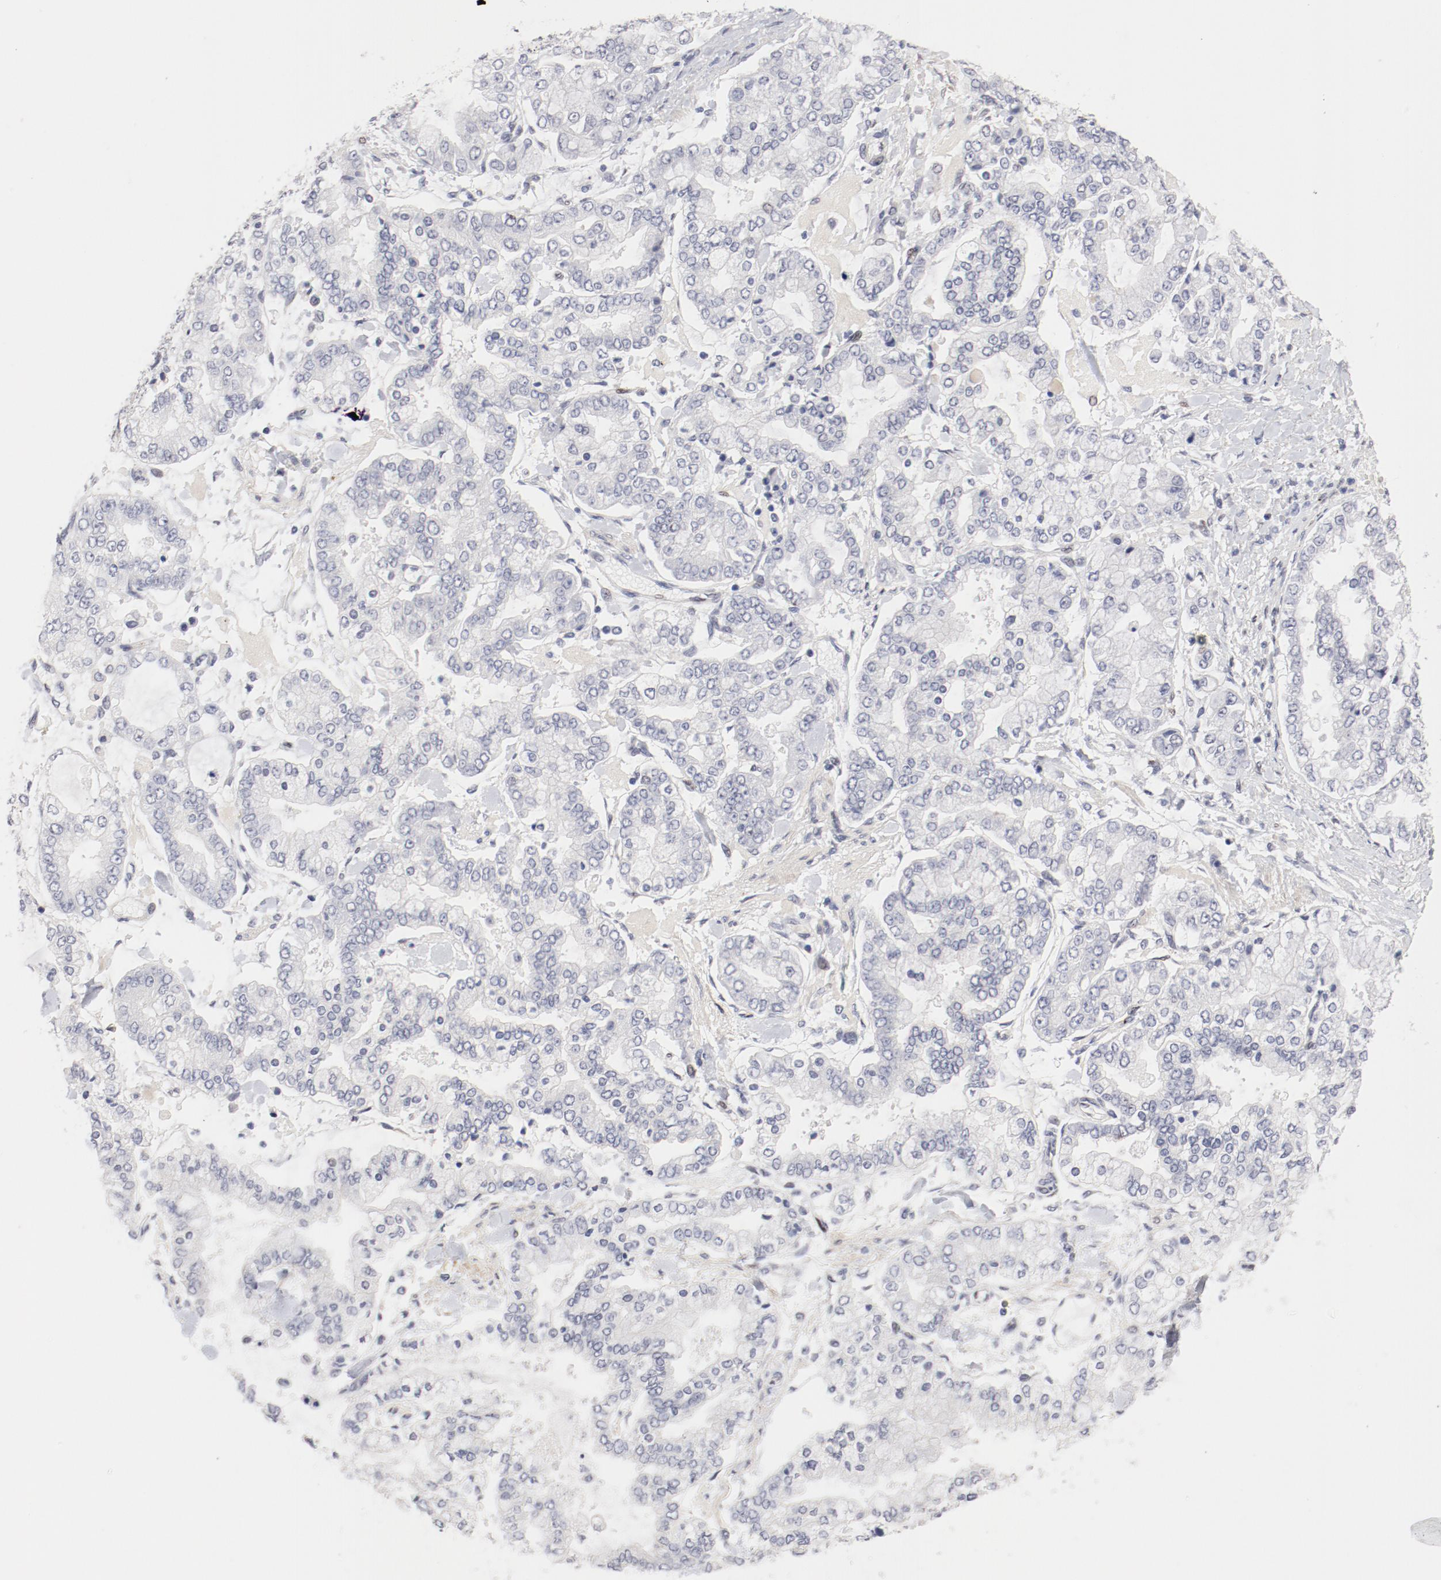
{"staining": {"intensity": "negative", "quantity": "none", "location": "none"}, "tissue": "stomach cancer", "cell_type": "Tumor cells", "image_type": "cancer", "snomed": [{"axis": "morphology", "description": "Normal tissue, NOS"}, {"axis": "morphology", "description": "Adenocarcinoma, NOS"}, {"axis": "topography", "description": "Stomach, upper"}, {"axis": "topography", "description": "Stomach"}], "caption": "Tumor cells are negative for protein expression in human stomach cancer (adenocarcinoma). The staining was performed using DAB (3,3'-diaminobenzidine) to visualize the protein expression in brown, while the nuclei were stained in blue with hematoxylin (Magnification: 20x).", "gene": "FSCB", "patient": {"sex": "male", "age": 76}}